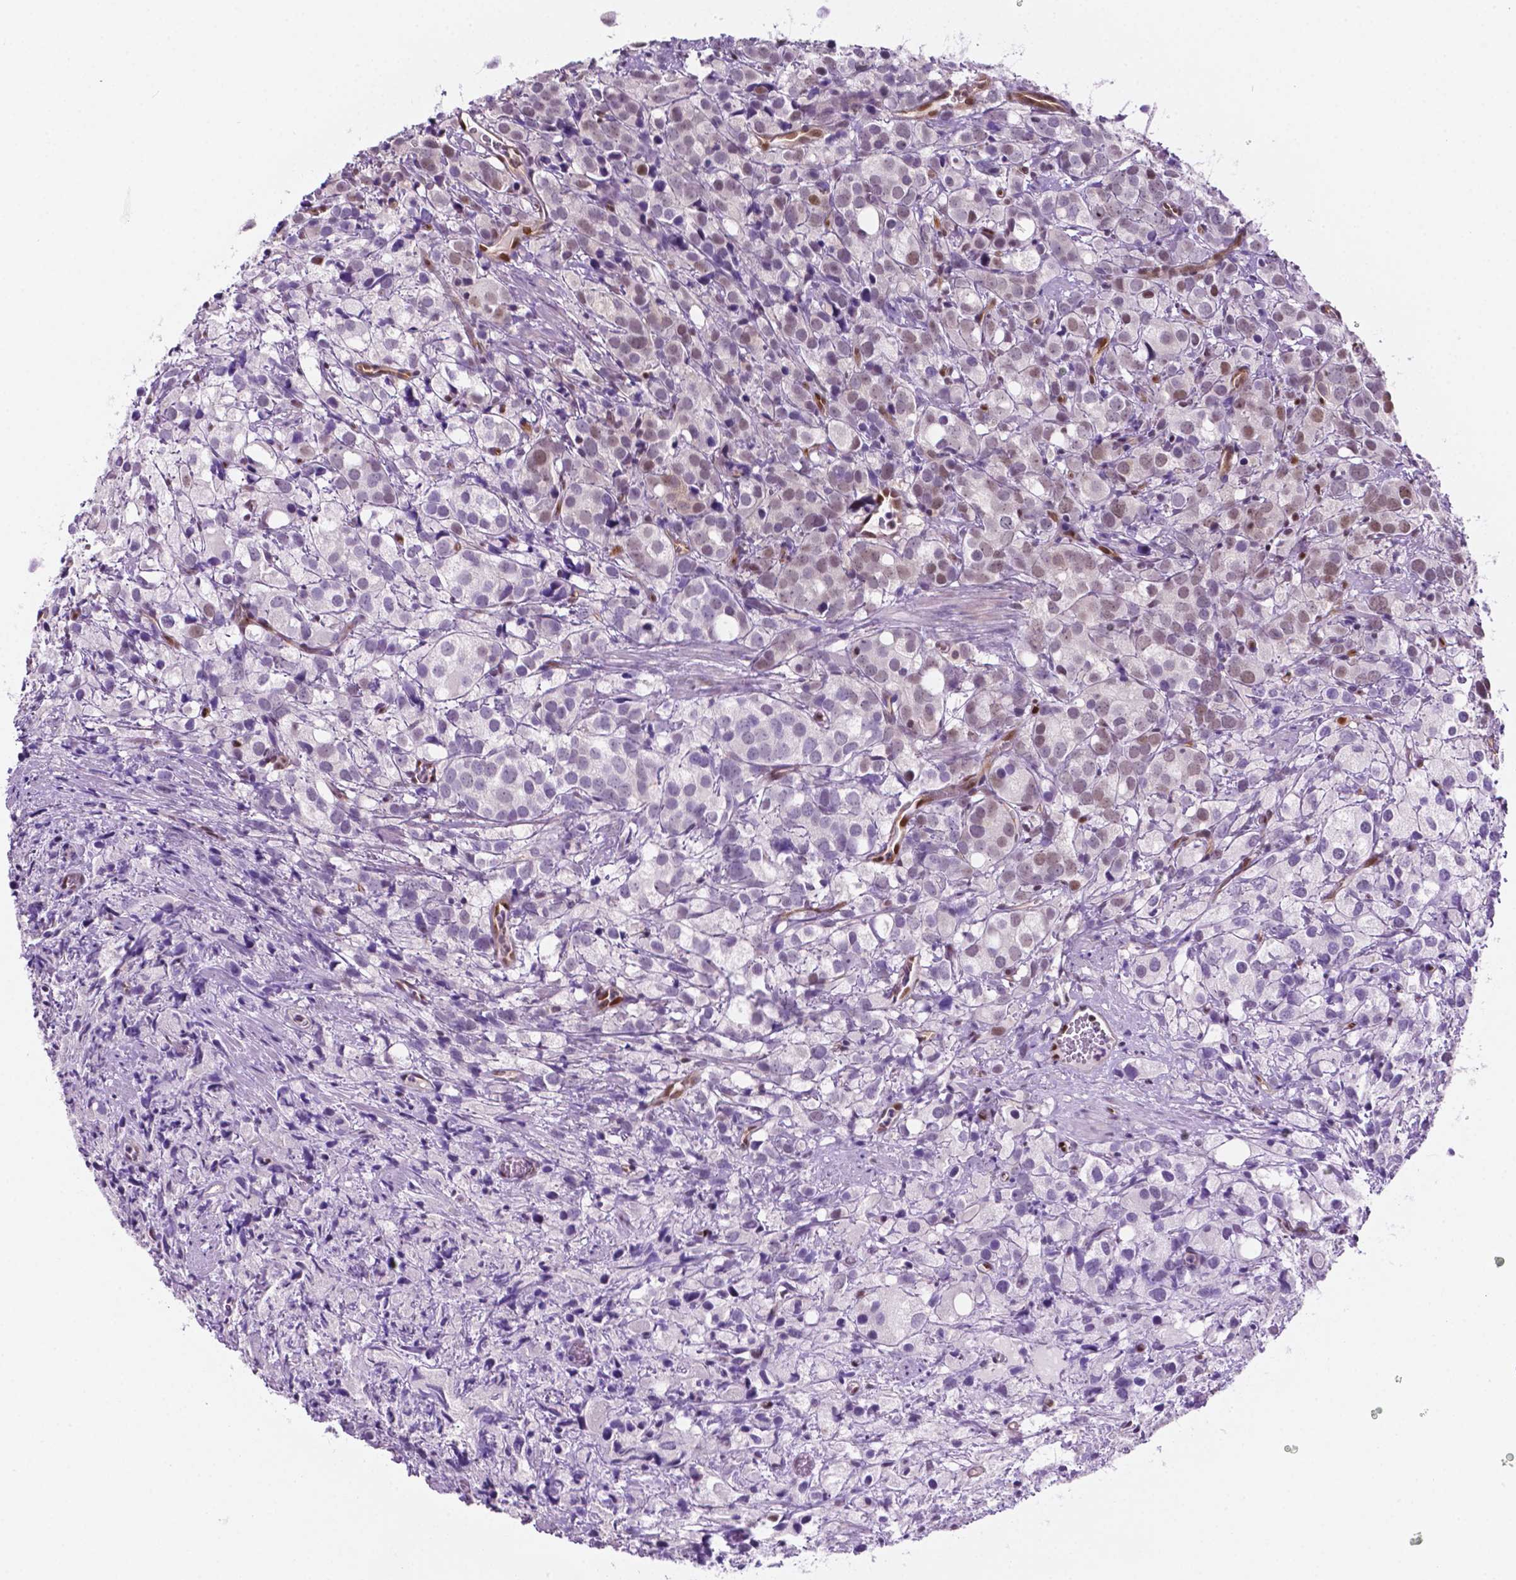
{"staining": {"intensity": "weak", "quantity": "<25%", "location": "nuclear"}, "tissue": "prostate cancer", "cell_type": "Tumor cells", "image_type": "cancer", "snomed": [{"axis": "morphology", "description": "Adenocarcinoma, High grade"}, {"axis": "topography", "description": "Prostate"}], "caption": "DAB (3,3'-diaminobenzidine) immunohistochemical staining of high-grade adenocarcinoma (prostate) exhibits no significant staining in tumor cells.", "gene": "ERF", "patient": {"sex": "male", "age": 86}}